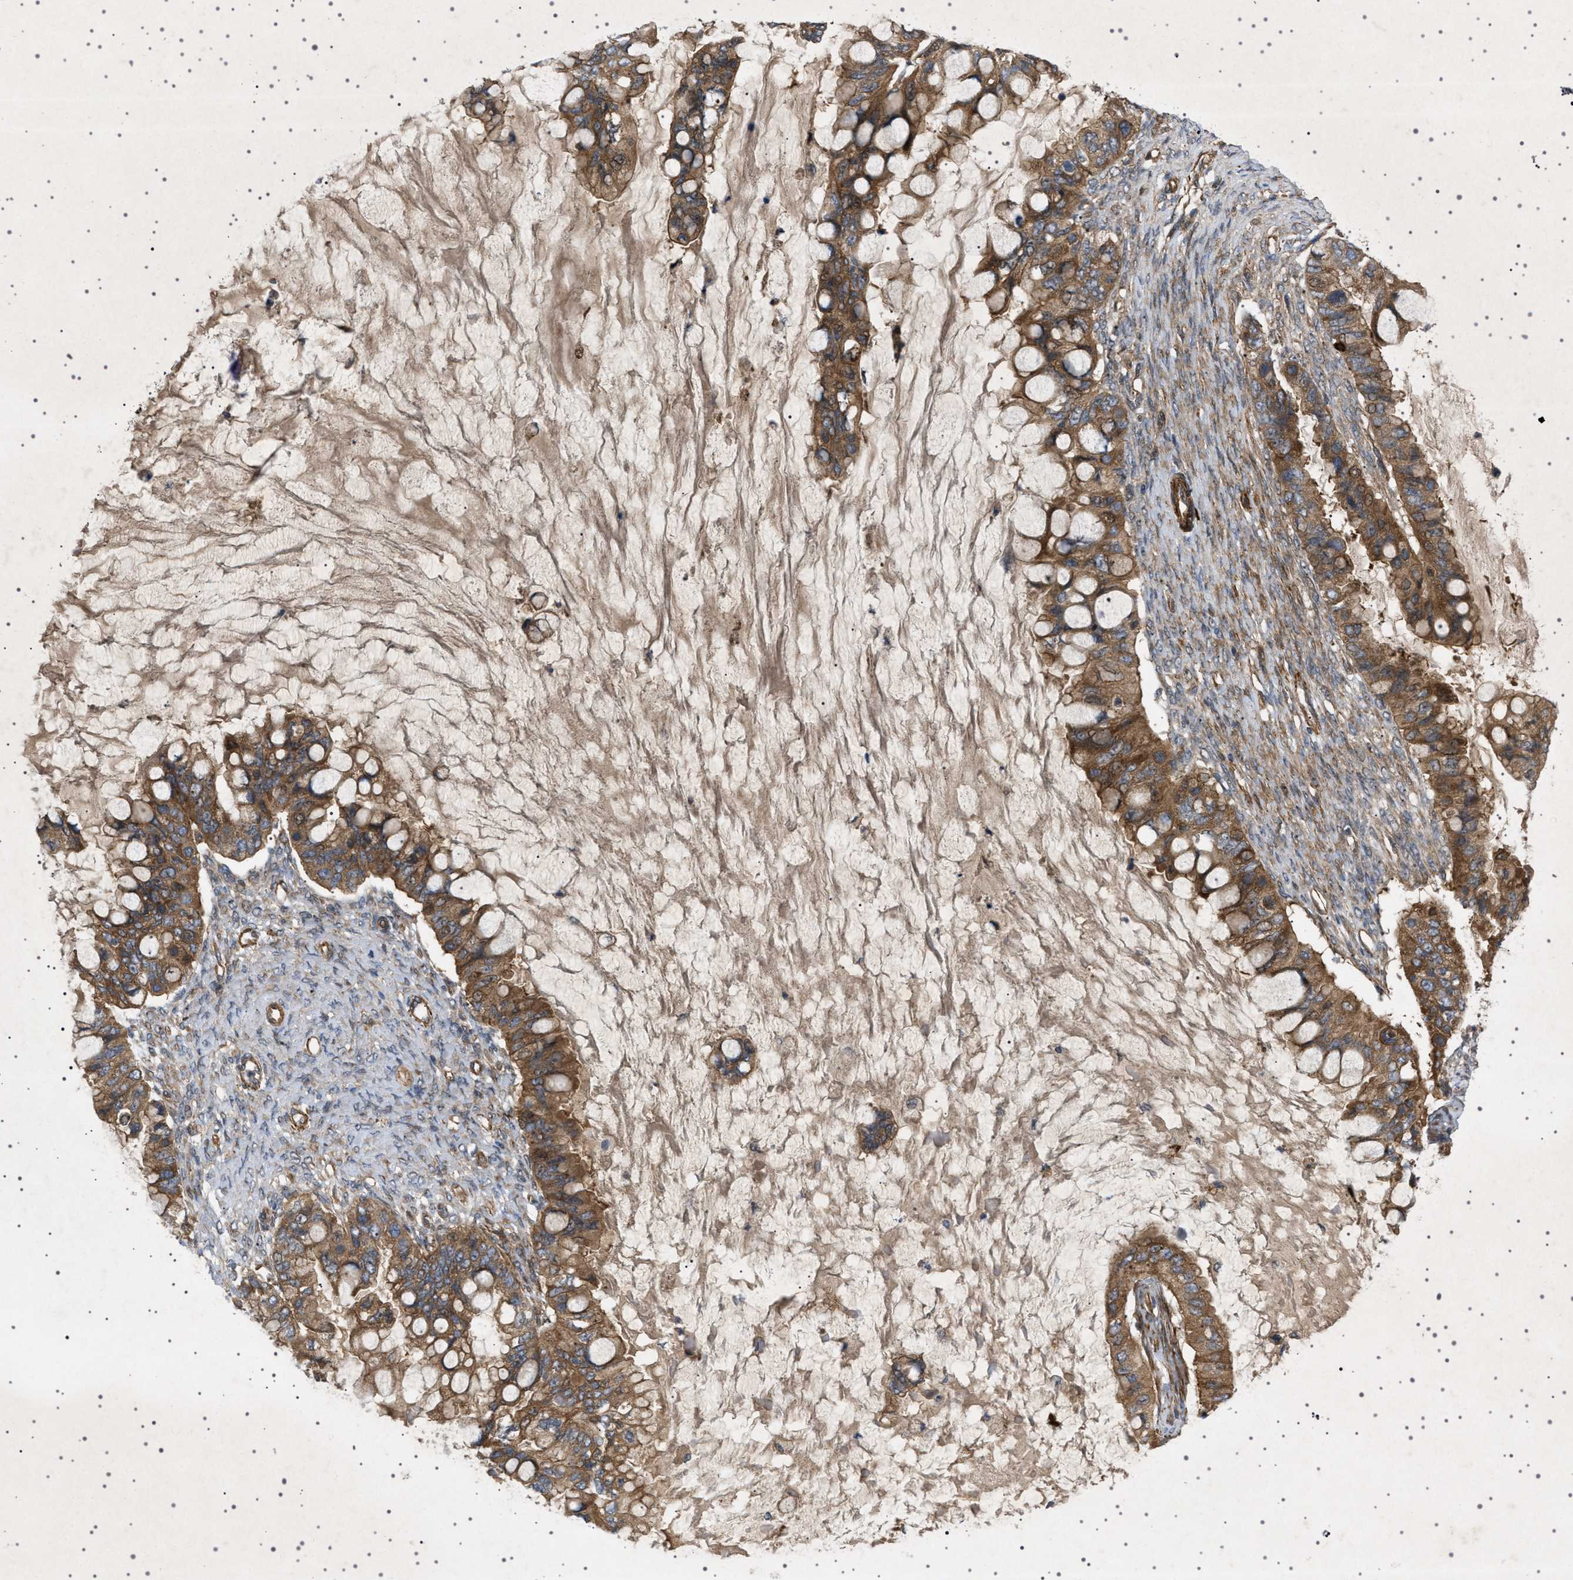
{"staining": {"intensity": "strong", "quantity": ">75%", "location": "cytoplasmic/membranous"}, "tissue": "ovarian cancer", "cell_type": "Tumor cells", "image_type": "cancer", "snomed": [{"axis": "morphology", "description": "Cystadenocarcinoma, mucinous, NOS"}, {"axis": "topography", "description": "Ovary"}], "caption": "An image showing strong cytoplasmic/membranous staining in approximately >75% of tumor cells in ovarian cancer (mucinous cystadenocarcinoma), as visualized by brown immunohistochemical staining.", "gene": "CCDC186", "patient": {"sex": "female", "age": 80}}